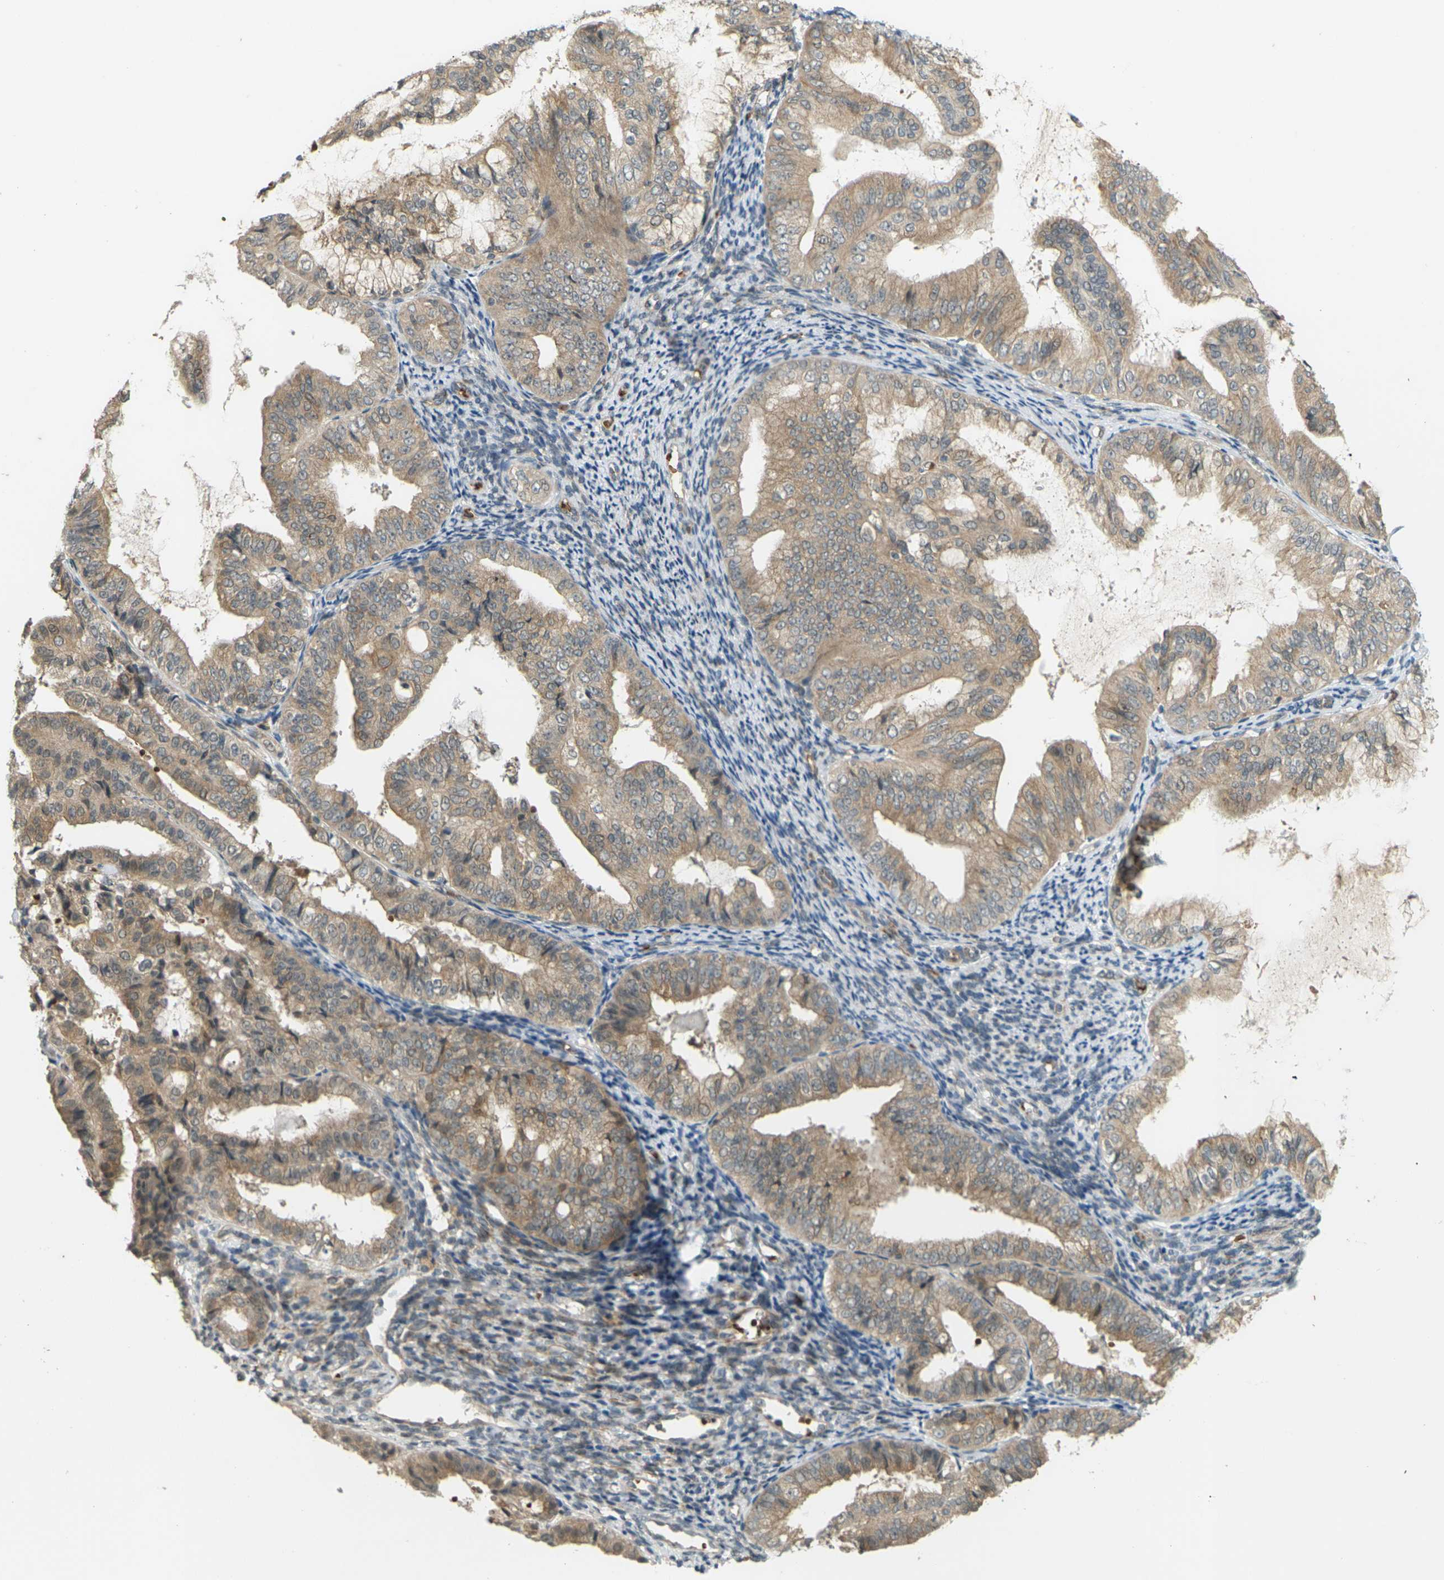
{"staining": {"intensity": "moderate", "quantity": ">75%", "location": "cytoplasmic/membranous"}, "tissue": "endometrial cancer", "cell_type": "Tumor cells", "image_type": "cancer", "snomed": [{"axis": "morphology", "description": "Adenocarcinoma, NOS"}, {"axis": "topography", "description": "Endometrium"}], "caption": "Immunohistochemistry of human endometrial adenocarcinoma shows medium levels of moderate cytoplasmic/membranous expression in about >75% of tumor cells.", "gene": "SOCS6", "patient": {"sex": "female", "age": 63}}